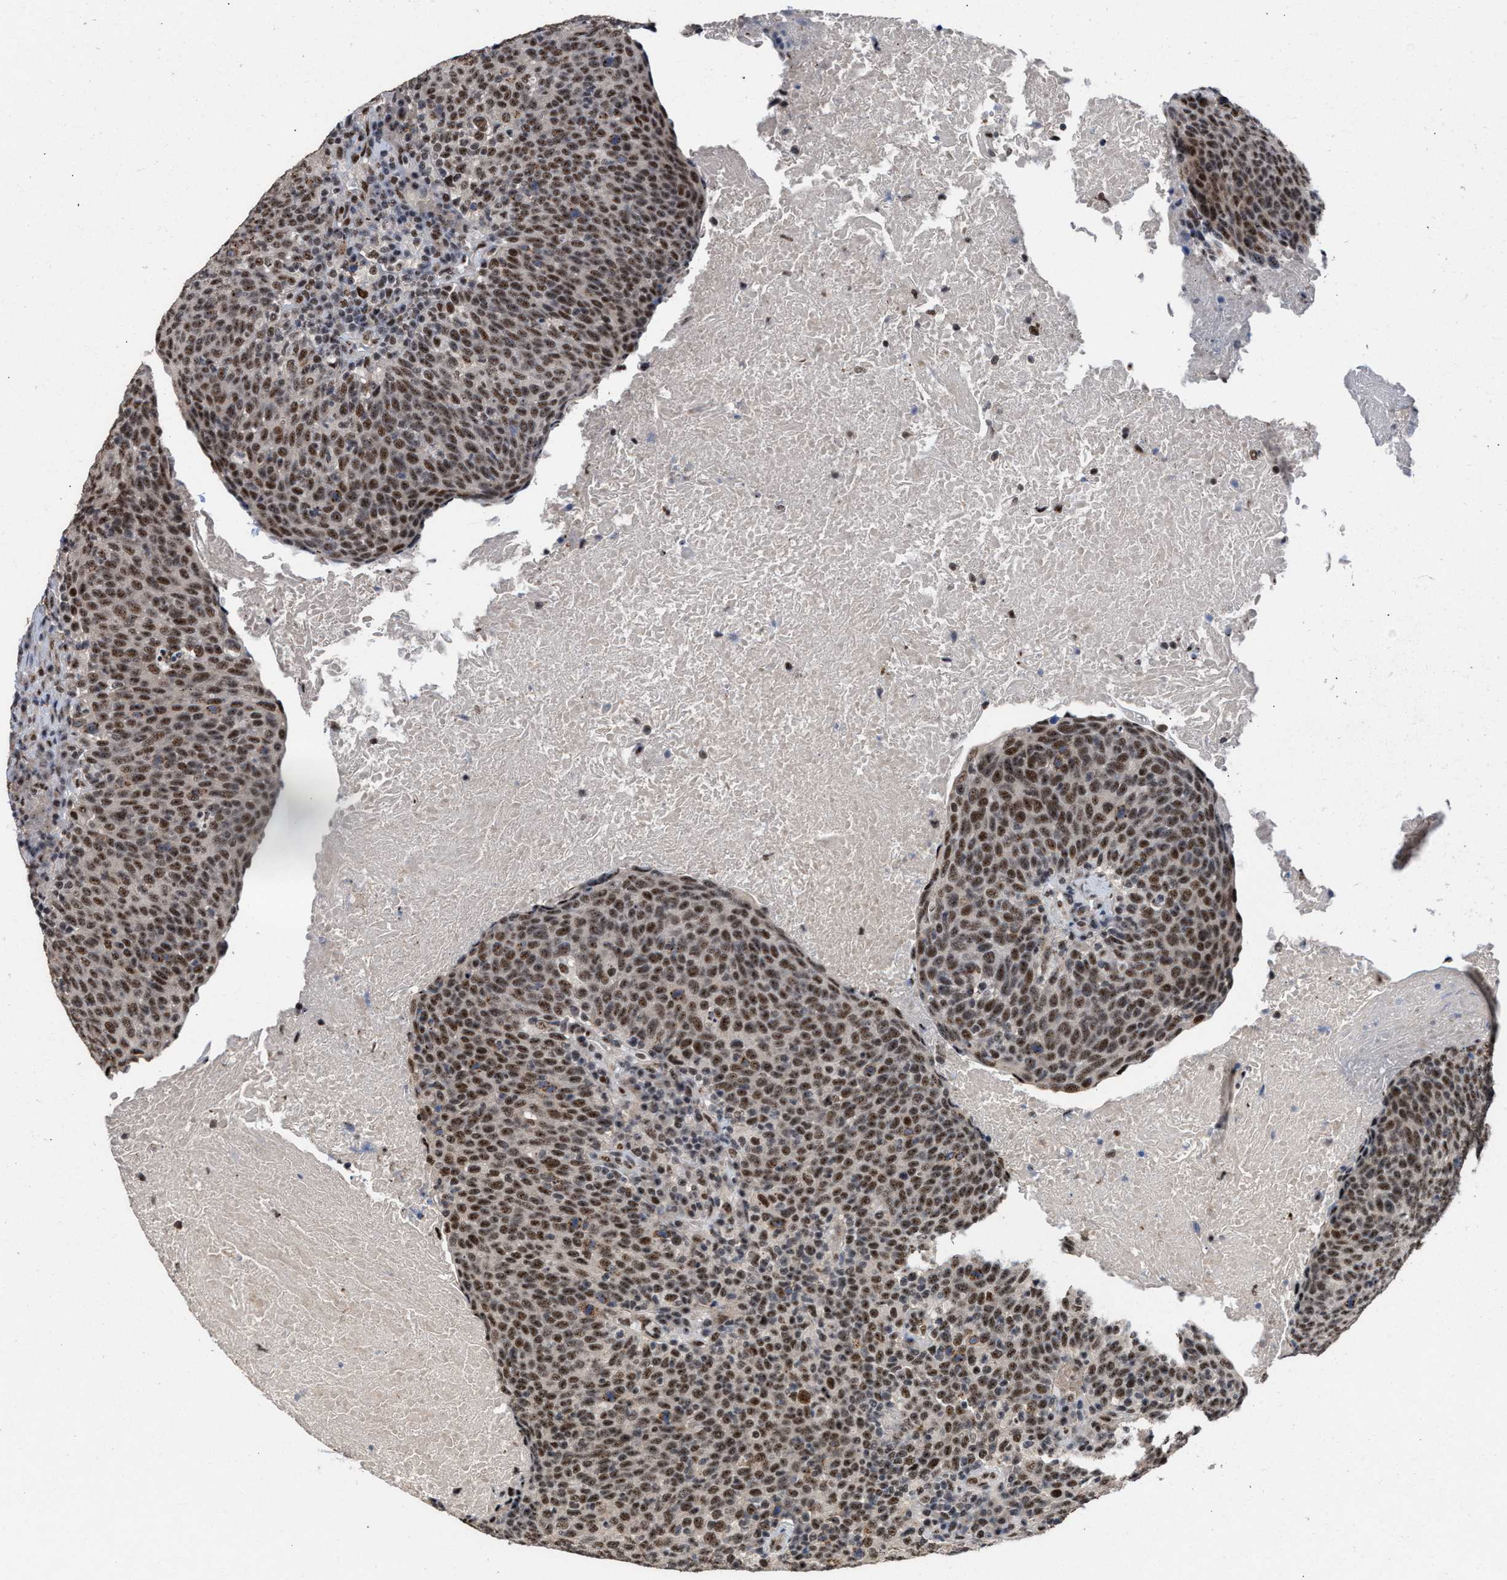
{"staining": {"intensity": "strong", "quantity": ">75%", "location": "nuclear"}, "tissue": "head and neck cancer", "cell_type": "Tumor cells", "image_type": "cancer", "snomed": [{"axis": "morphology", "description": "Squamous cell carcinoma, NOS"}, {"axis": "morphology", "description": "Squamous cell carcinoma, metastatic, NOS"}, {"axis": "topography", "description": "Lymph node"}, {"axis": "topography", "description": "Head-Neck"}], "caption": "Protein expression analysis of human head and neck squamous cell carcinoma reveals strong nuclear staining in about >75% of tumor cells.", "gene": "EIF4A3", "patient": {"sex": "male", "age": 62}}